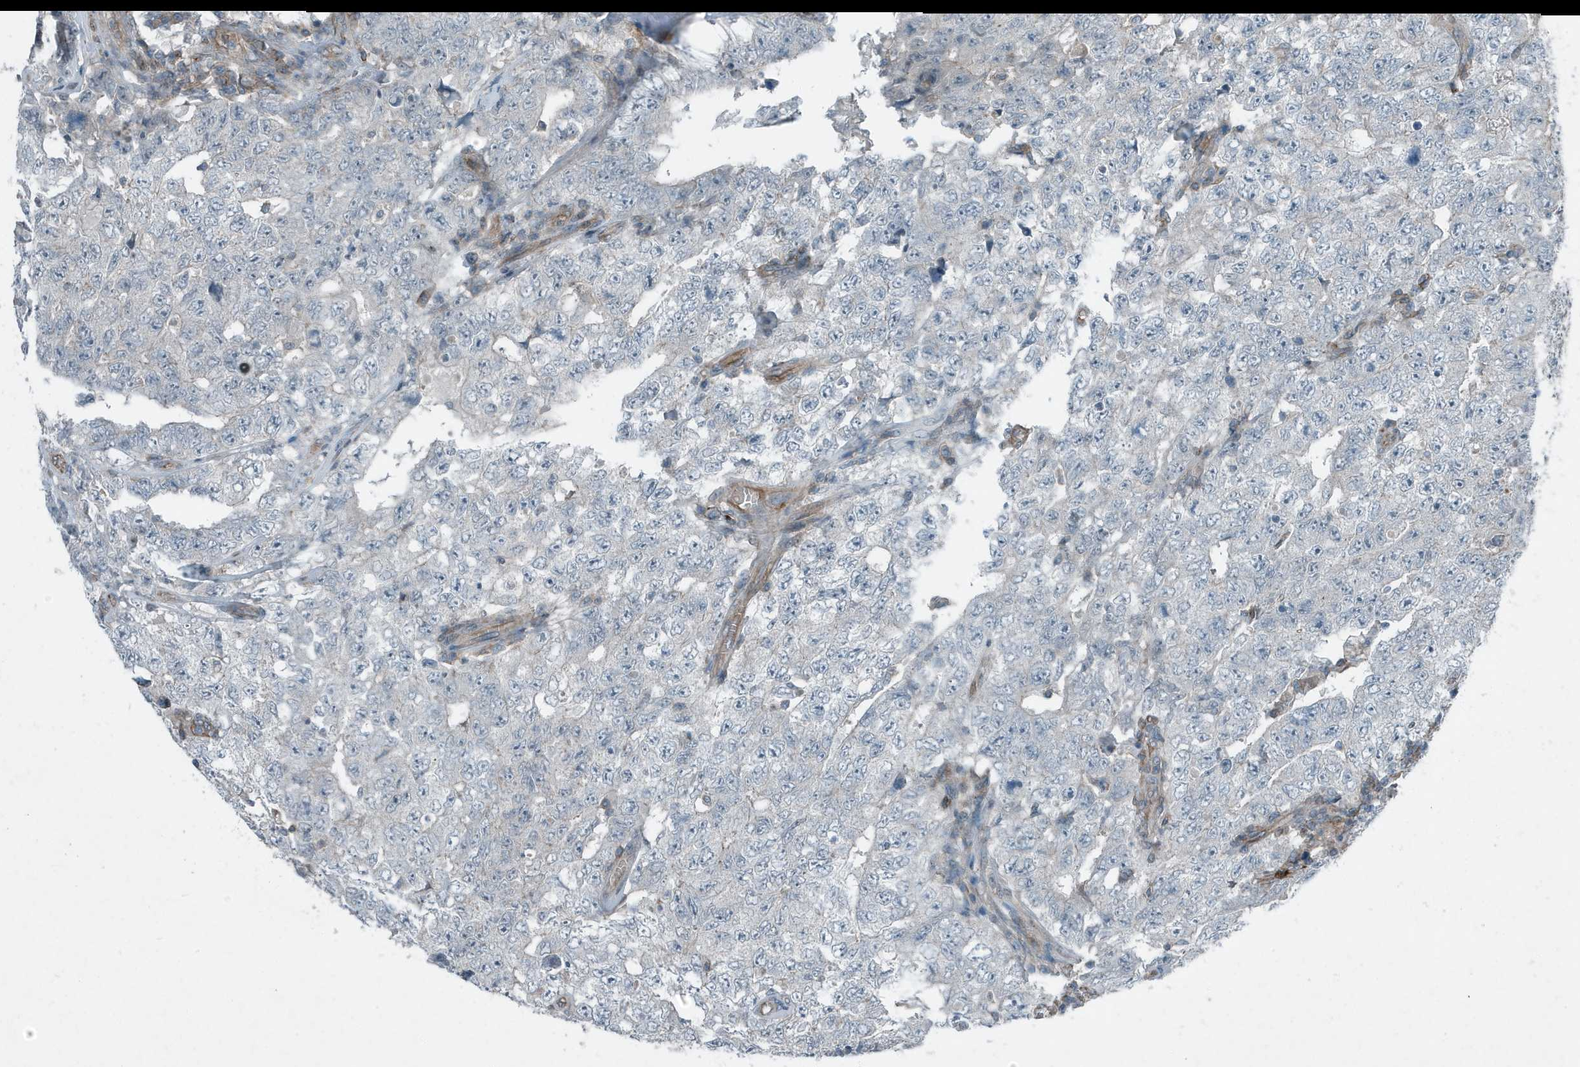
{"staining": {"intensity": "negative", "quantity": "none", "location": "none"}, "tissue": "testis cancer", "cell_type": "Tumor cells", "image_type": "cancer", "snomed": [{"axis": "morphology", "description": "Carcinoma, Embryonal, NOS"}, {"axis": "topography", "description": "Testis"}], "caption": "High power microscopy micrograph of an IHC histopathology image of testis cancer (embryonal carcinoma), revealing no significant positivity in tumor cells.", "gene": "DAPP1", "patient": {"sex": "male", "age": 26}}